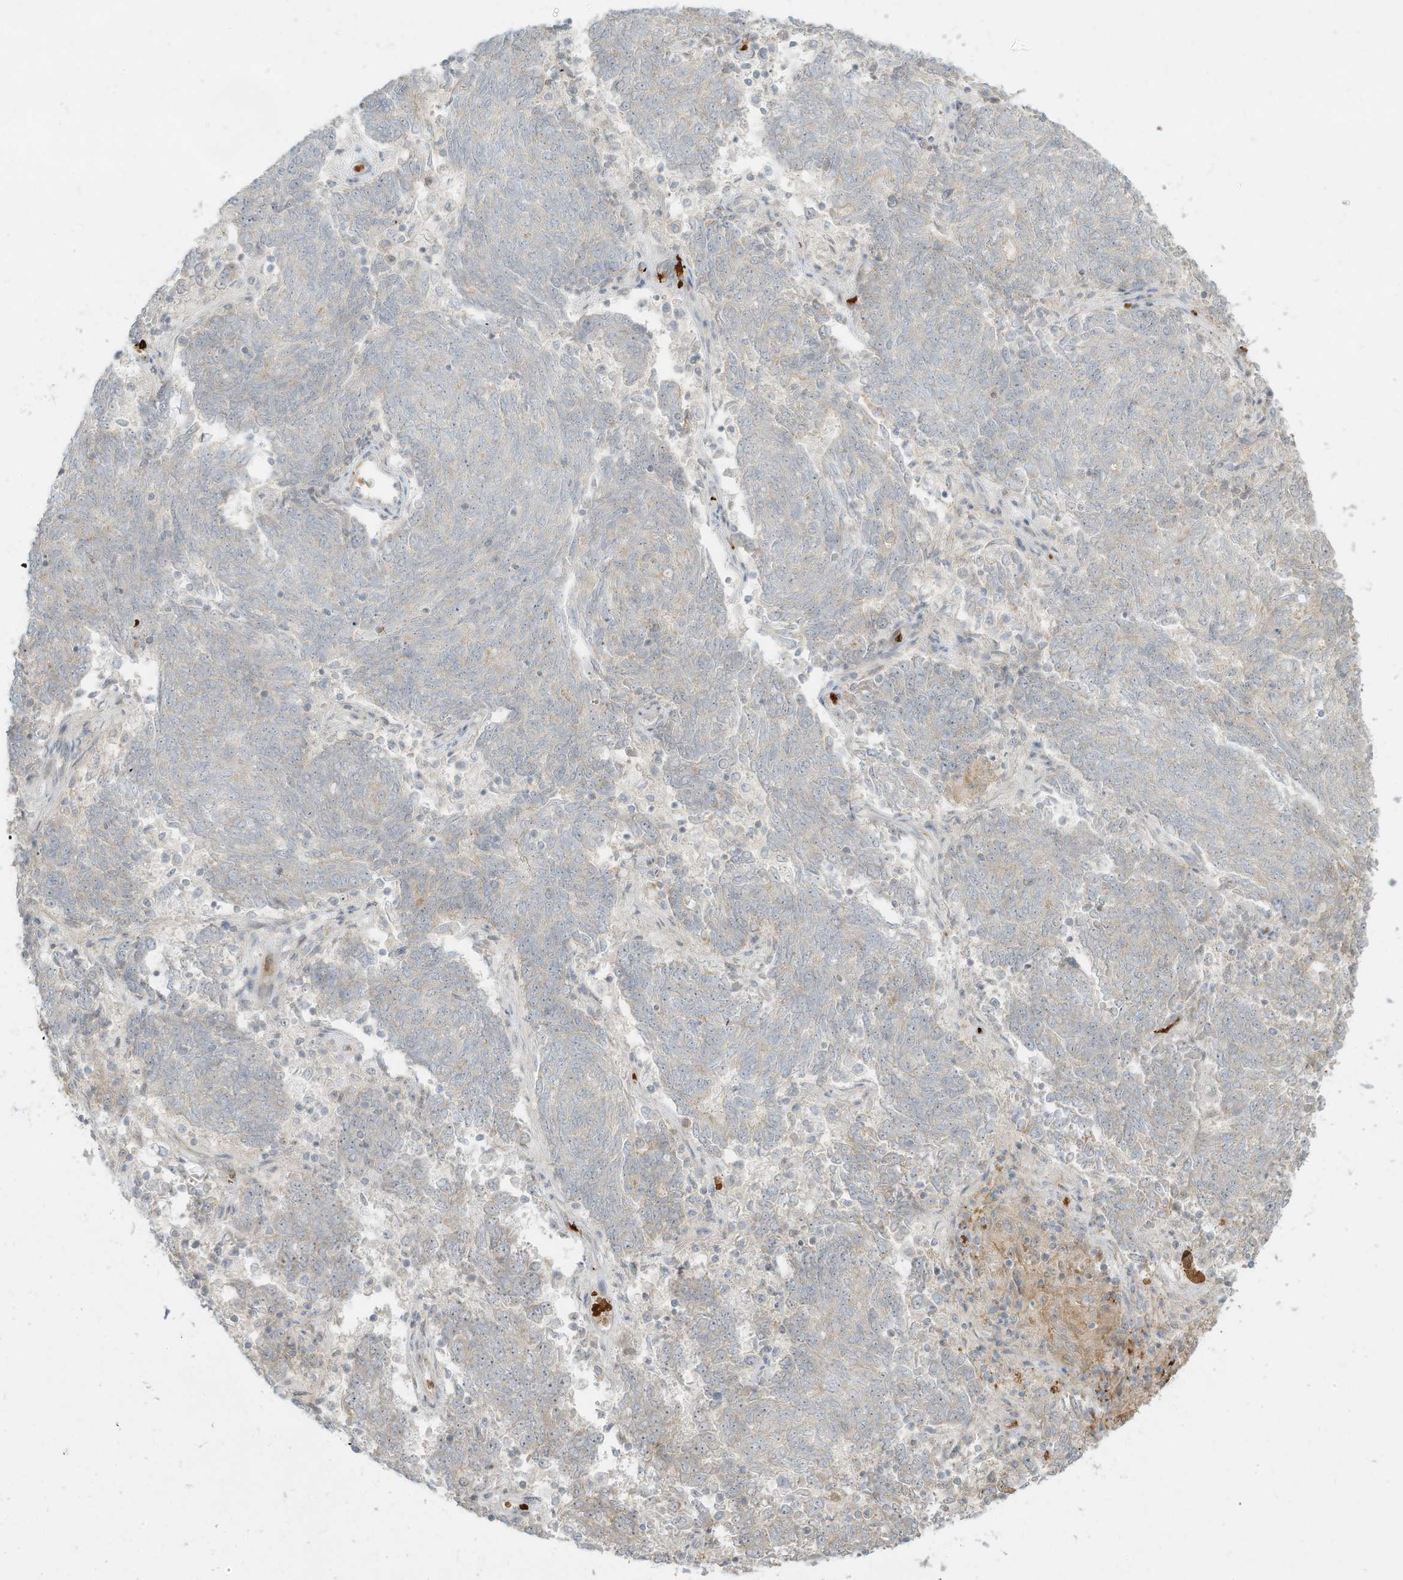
{"staining": {"intensity": "negative", "quantity": "none", "location": "none"}, "tissue": "endometrial cancer", "cell_type": "Tumor cells", "image_type": "cancer", "snomed": [{"axis": "morphology", "description": "Adenocarcinoma, NOS"}, {"axis": "topography", "description": "Endometrium"}], "caption": "Adenocarcinoma (endometrial) was stained to show a protein in brown. There is no significant staining in tumor cells.", "gene": "OFD1", "patient": {"sex": "female", "age": 80}}